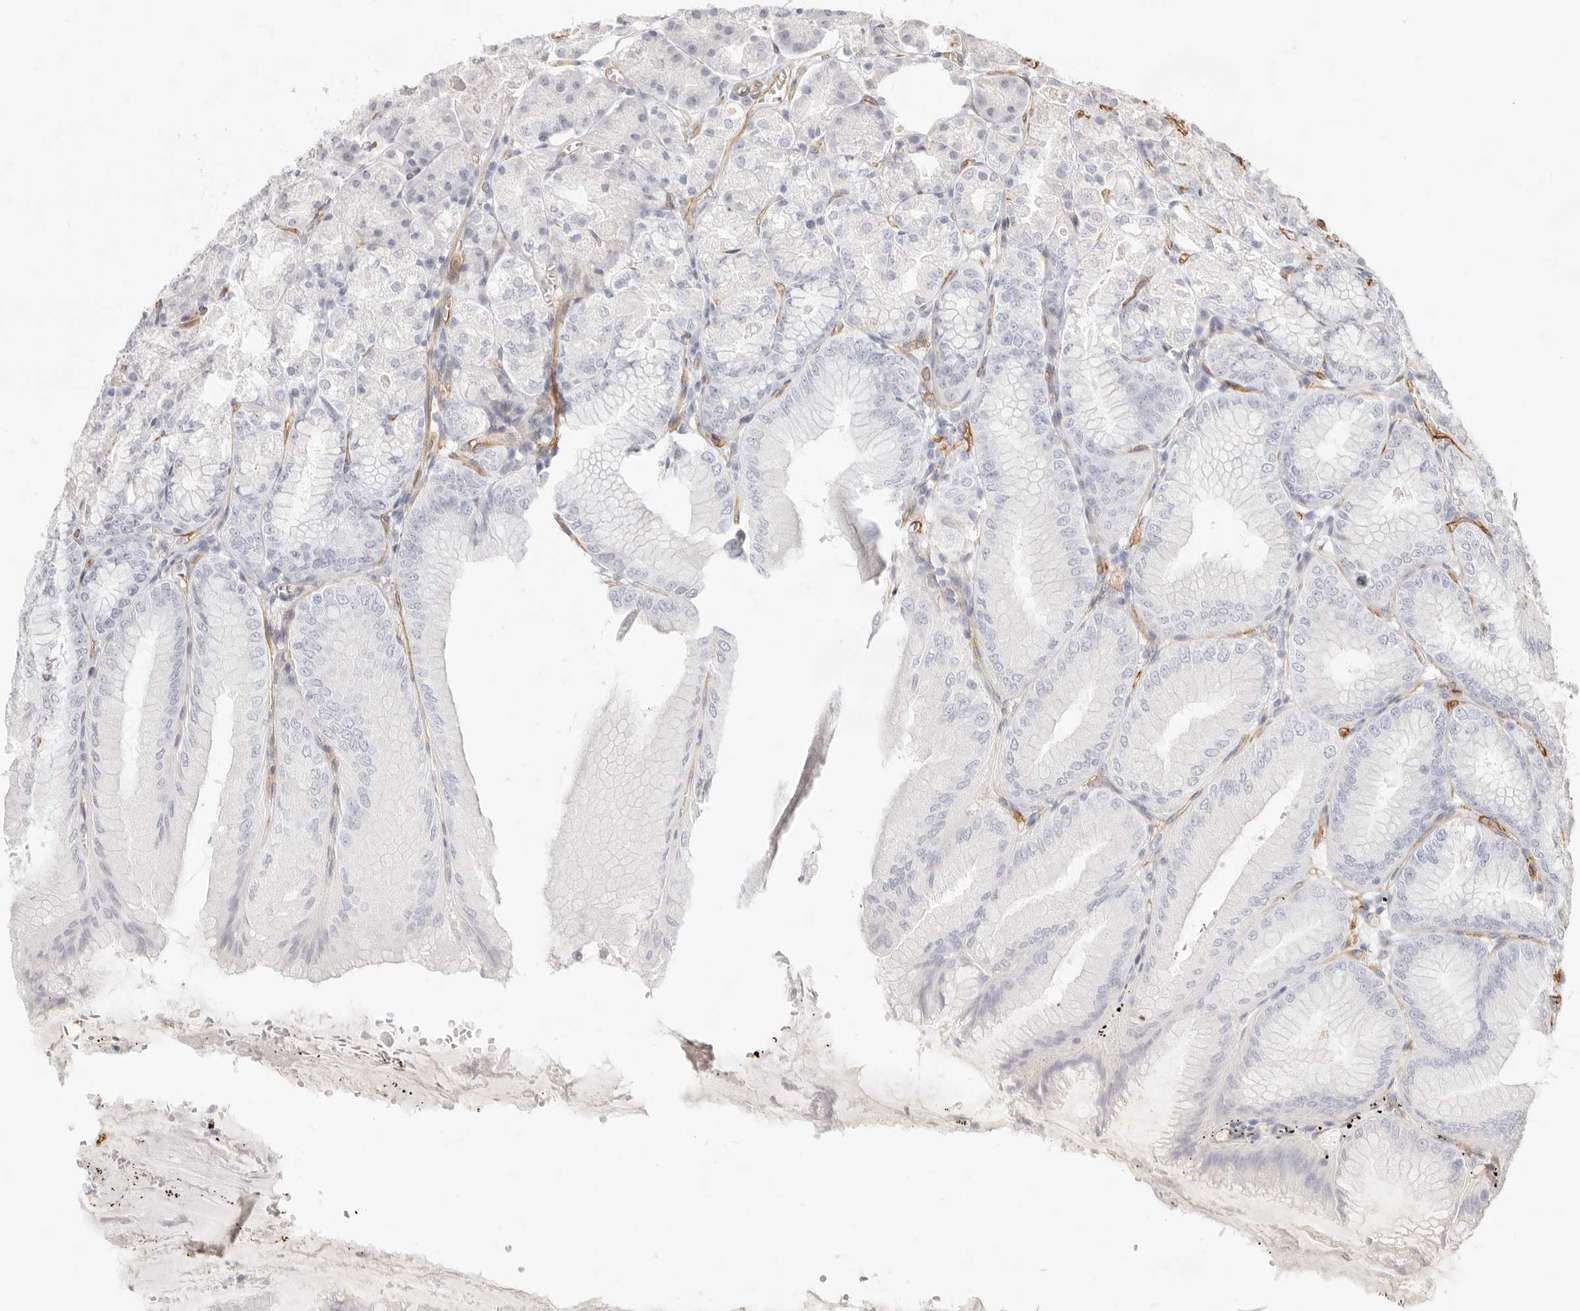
{"staining": {"intensity": "negative", "quantity": "none", "location": "none"}, "tissue": "stomach", "cell_type": "Glandular cells", "image_type": "normal", "snomed": [{"axis": "morphology", "description": "Normal tissue, NOS"}, {"axis": "topography", "description": "Stomach, lower"}], "caption": "The histopathology image shows no staining of glandular cells in benign stomach.", "gene": "NUS1", "patient": {"sex": "male", "age": 71}}